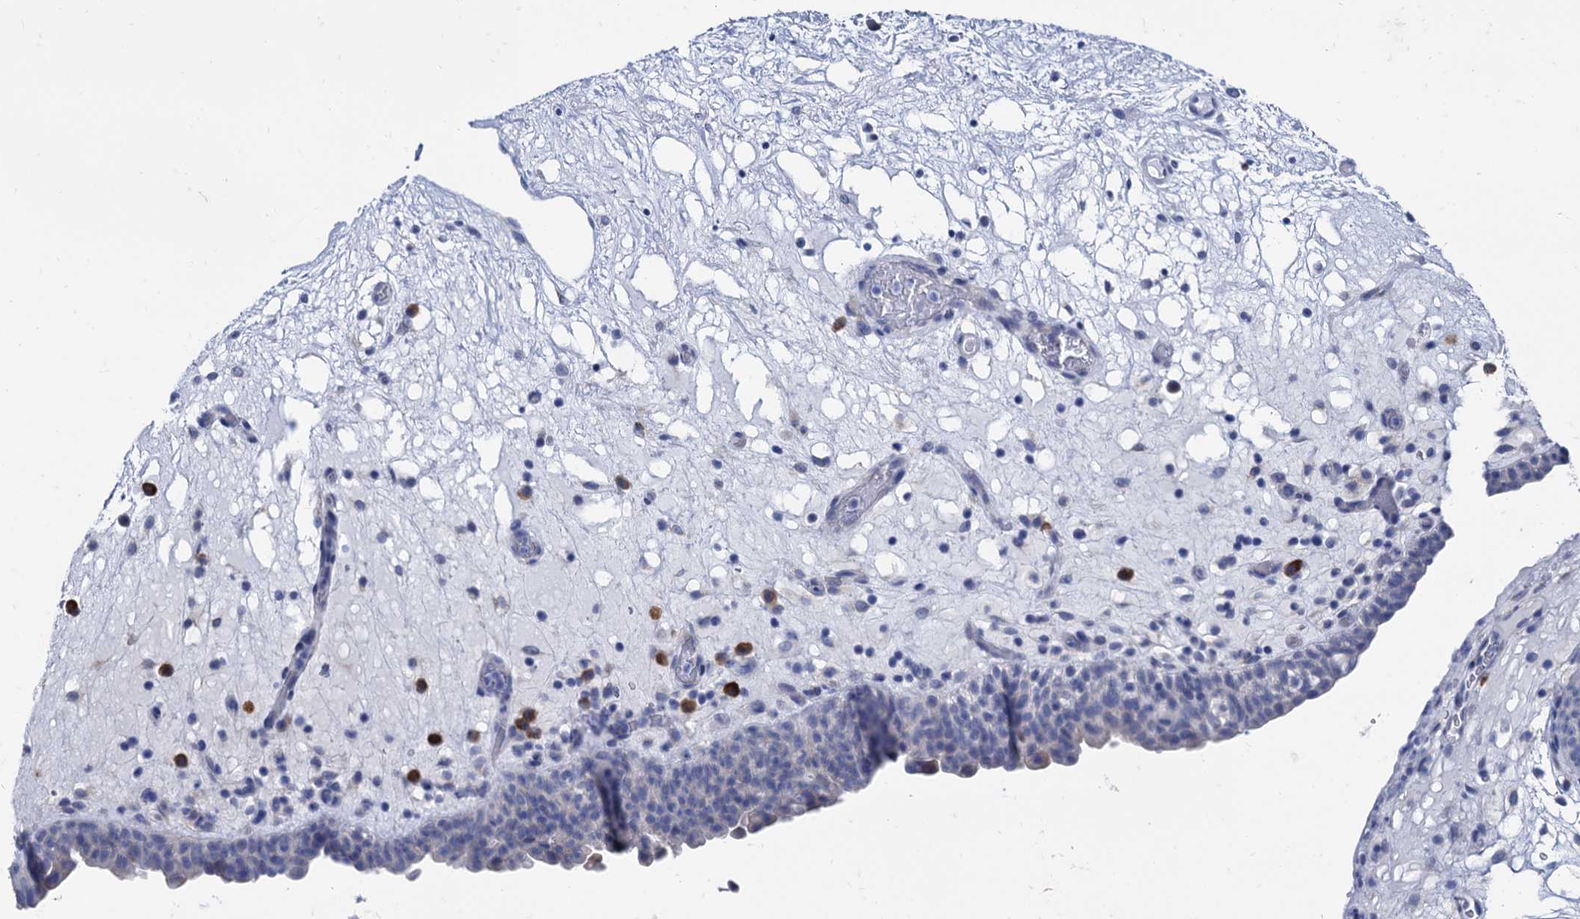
{"staining": {"intensity": "negative", "quantity": "none", "location": "none"}, "tissue": "urinary bladder", "cell_type": "Urothelial cells", "image_type": "normal", "snomed": [{"axis": "morphology", "description": "Normal tissue, NOS"}, {"axis": "topography", "description": "Urinary bladder"}], "caption": "Urothelial cells show no significant positivity in unremarkable urinary bladder. Nuclei are stained in blue.", "gene": "FOXR2", "patient": {"sex": "male", "age": 71}}